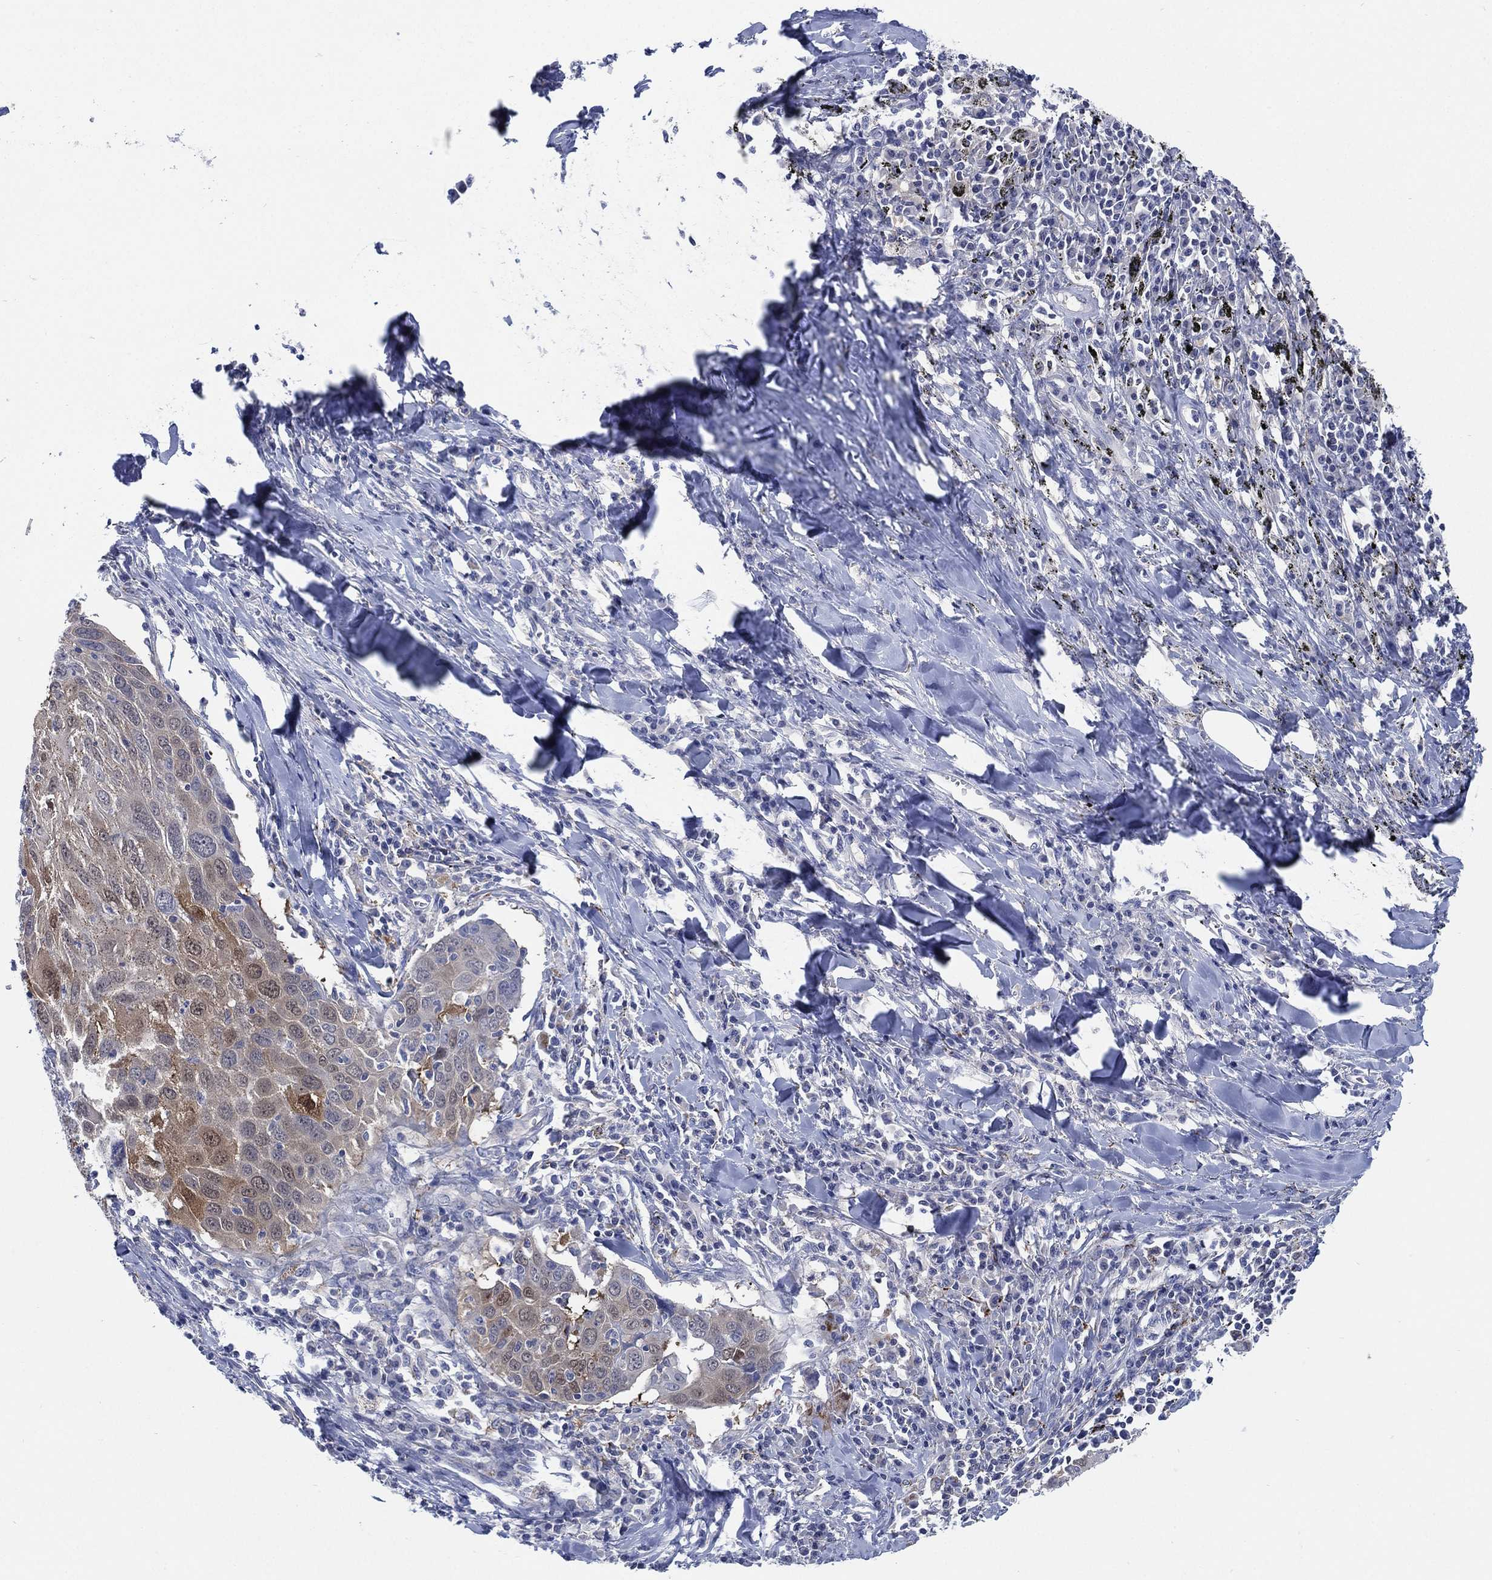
{"staining": {"intensity": "moderate", "quantity": "<25%", "location": "cytoplasmic/membranous"}, "tissue": "lung cancer", "cell_type": "Tumor cells", "image_type": "cancer", "snomed": [{"axis": "morphology", "description": "Squamous cell carcinoma, NOS"}, {"axis": "topography", "description": "Lung"}], "caption": "There is low levels of moderate cytoplasmic/membranous positivity in tumor cells of squamous cell carcinoma (lung), as demonstrated by immunohistochemical staining (brown color).", "gene": "C5orf46", "patient": {"sex": "male", "age": 57}}